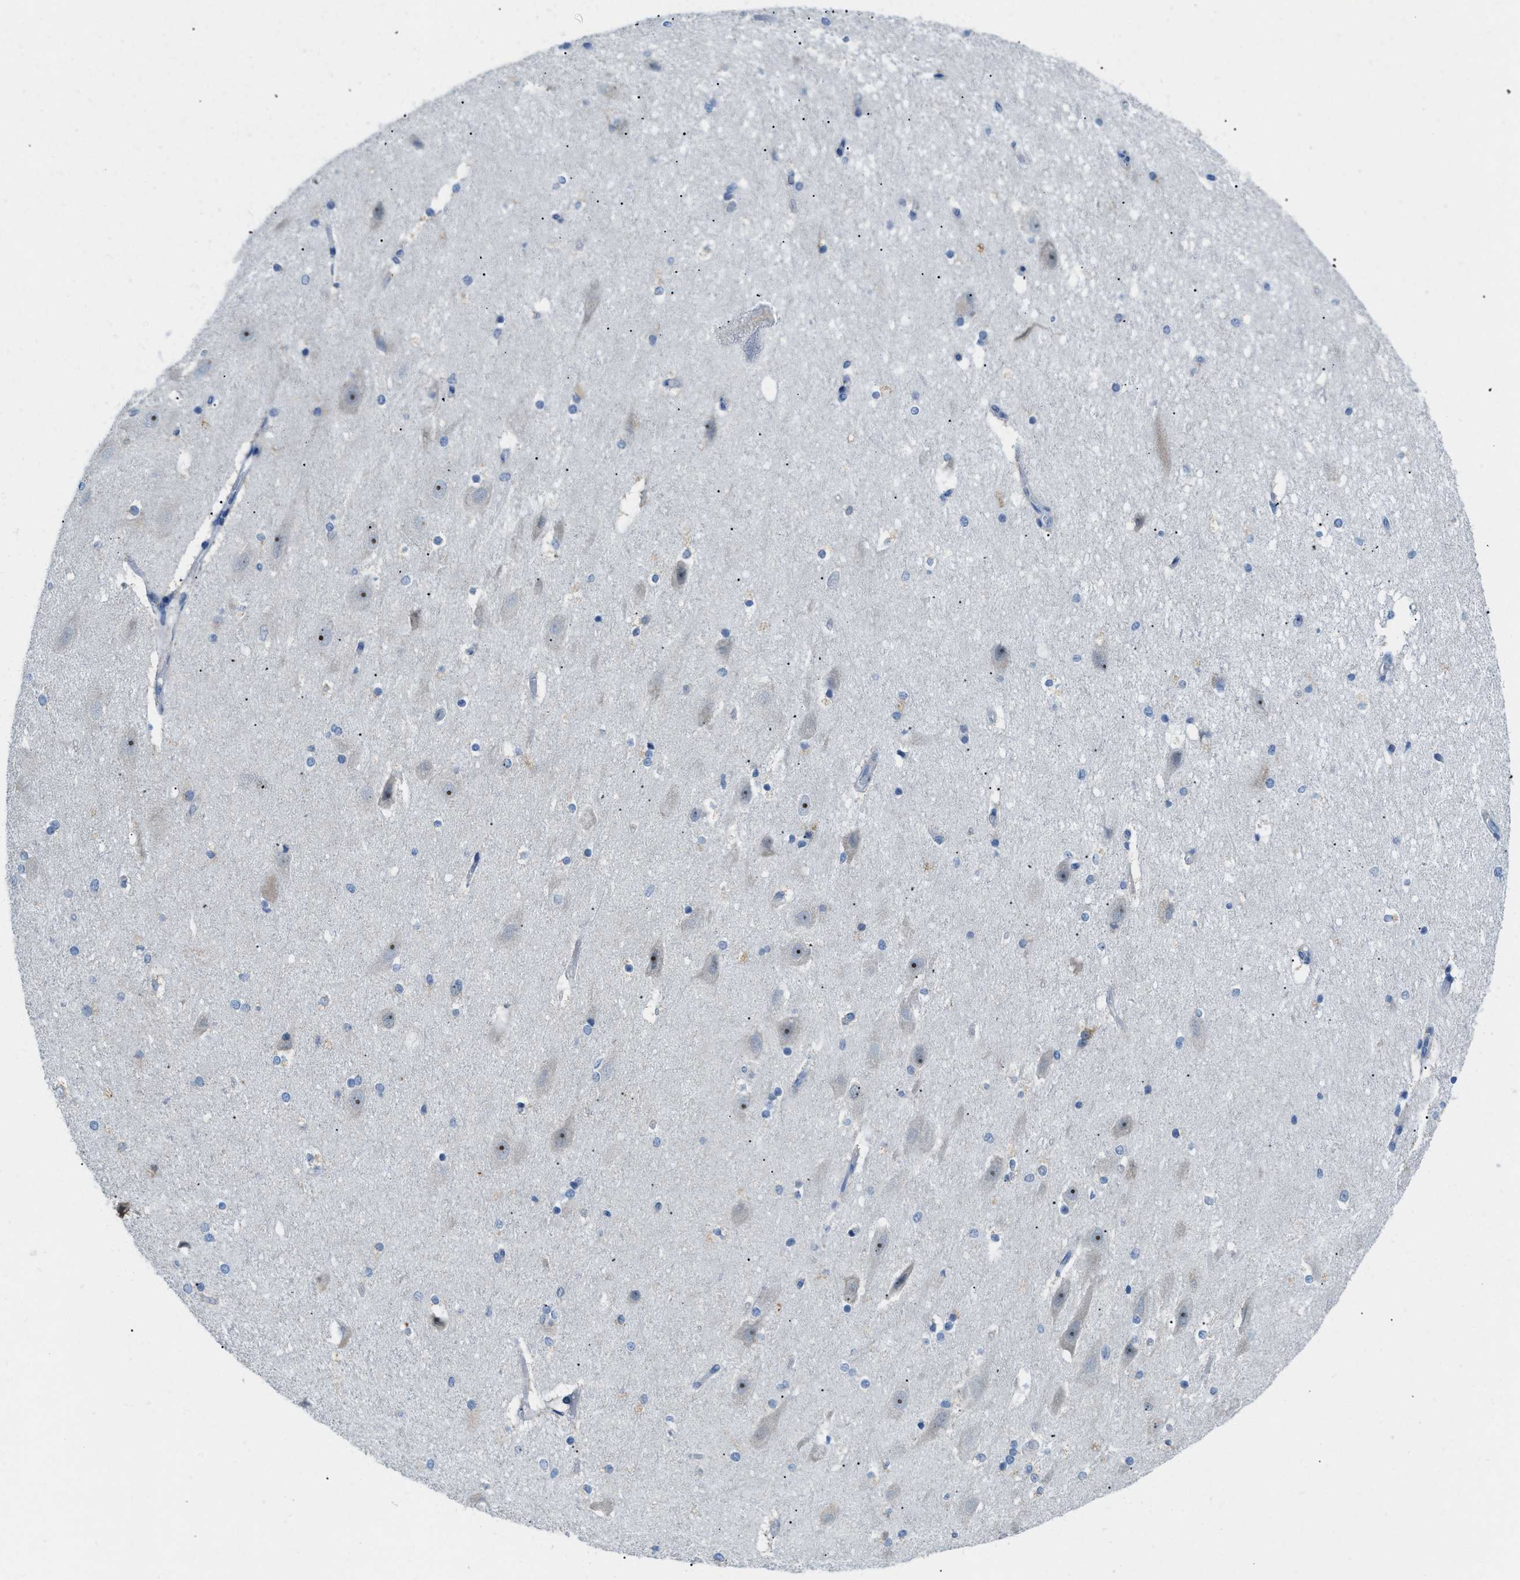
{"staining": {"intensity": "negative", "quantity": "none", "location": "none"}, "tissue": "hippocampus", "cell_type": "Glial cells", "image_type": "normal", "snomed": [{"axis": "morphology", "description": "Normal tissue, NOS"}, {"axis": "topography", "description": "Hippocampus"}], "caption": "Immunohistochemical staining of benign hippocampus shows no significant positivity in glial cells.", "gene": "PHRF1", "patient": {"sex": "female", "age": 19}}